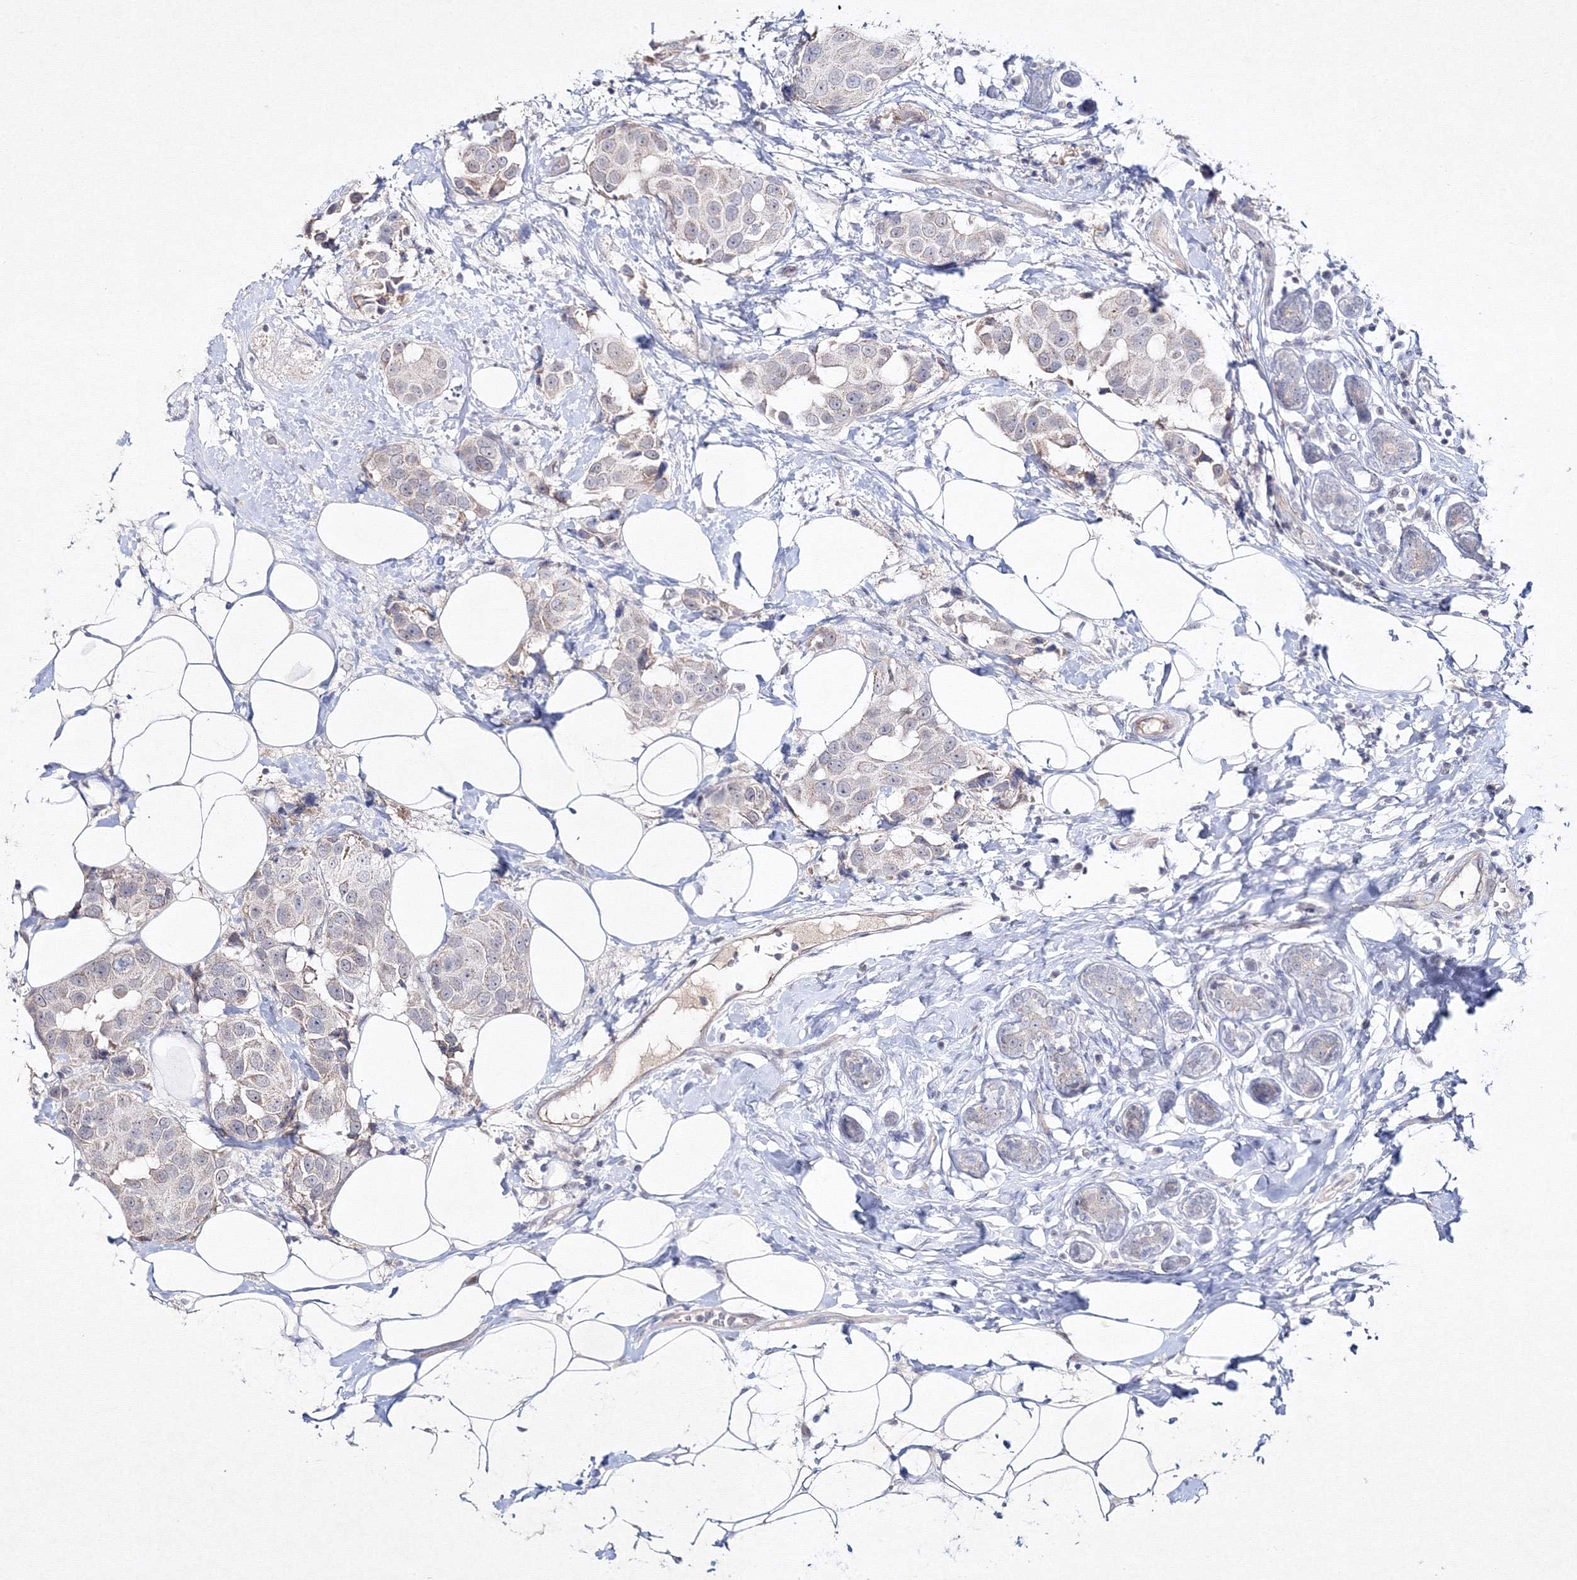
{"staining": {"intensity": "negative", "quantity": "none", "location": "none"}, "tissue": "breast cancer", "cell_type": "Tumor cells", "image_type": "cancer", "snomed": [{"axis": "morphology", "description": "Normal tissue, NOS"}, {"axis": "morphology", "description": "Duct carcinoma"}, {"axis": "topography", "description": "Breast"}], "caption": "A photomicrograph of human breast cancer (invasive ductal carcinoma) is negative for staining in tumor cells. (DAB (3,3'-diaminobenzidine) immunohistochemistry (IHC), high magnification).", "gene": "NEU4", "patient": {"sex": "female", "age": 39}}